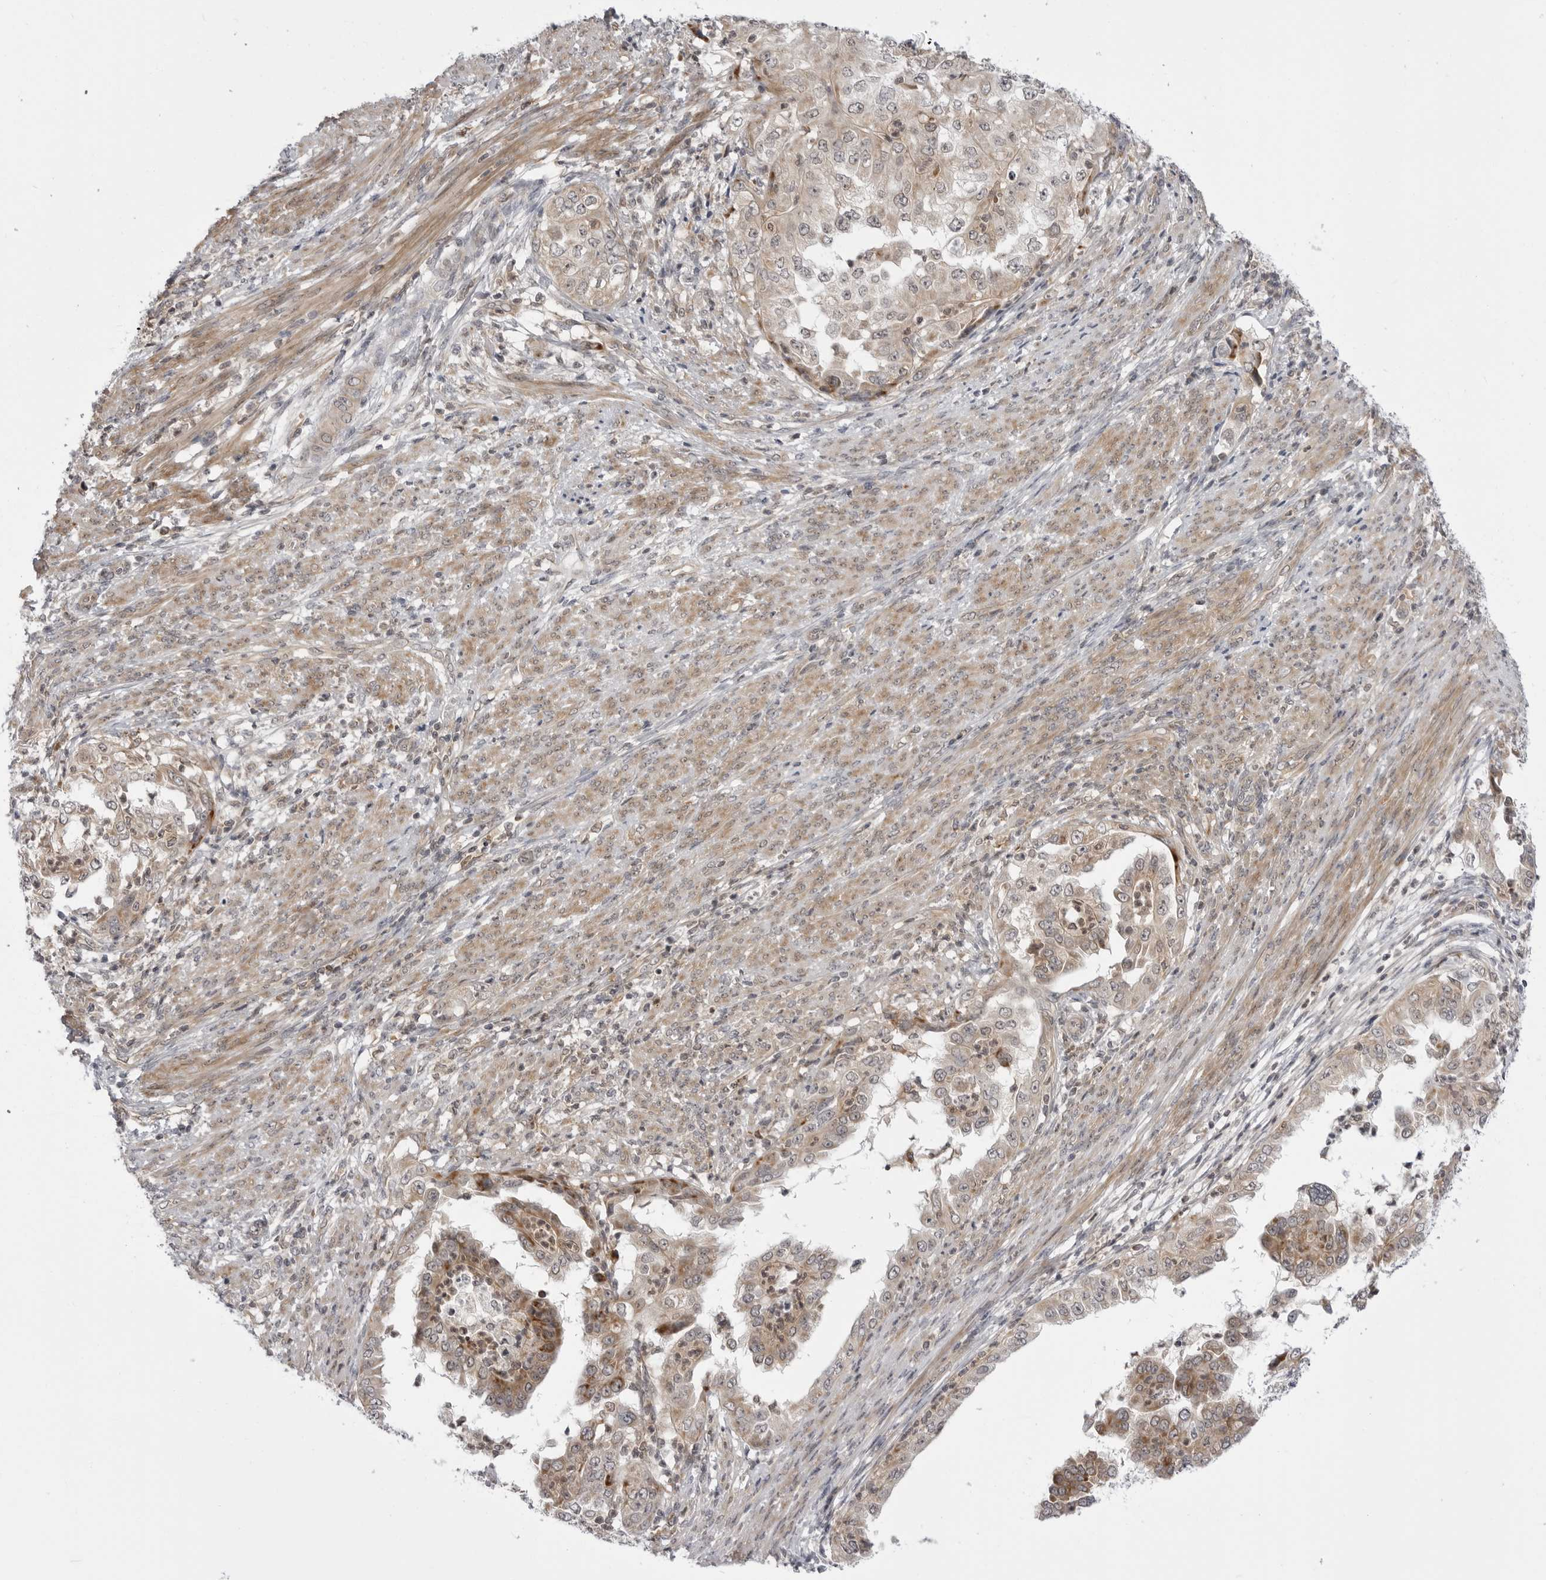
{"staining": {"intensity": "weak", "quantity": "25%-75%", "location": "cytoplasmic/membranous"}, "tissue": "endometrial cancer", "cell_type": "Tumor cells", "image_type": "cancer", "snomed": [{"axis": "morphology", "description": "Adenocarcinoma, NOS"}, {"axis": "topography", "description": "Endometrium"}], "caption": "Tumor cells exhibit low levels of weak cytoplasmic/membranous staining in about 25%-75% of cells in human endometrial adenocarcinoma.", "gene": "CCDC18", "patient": {"sex": "female", "age": 85}}